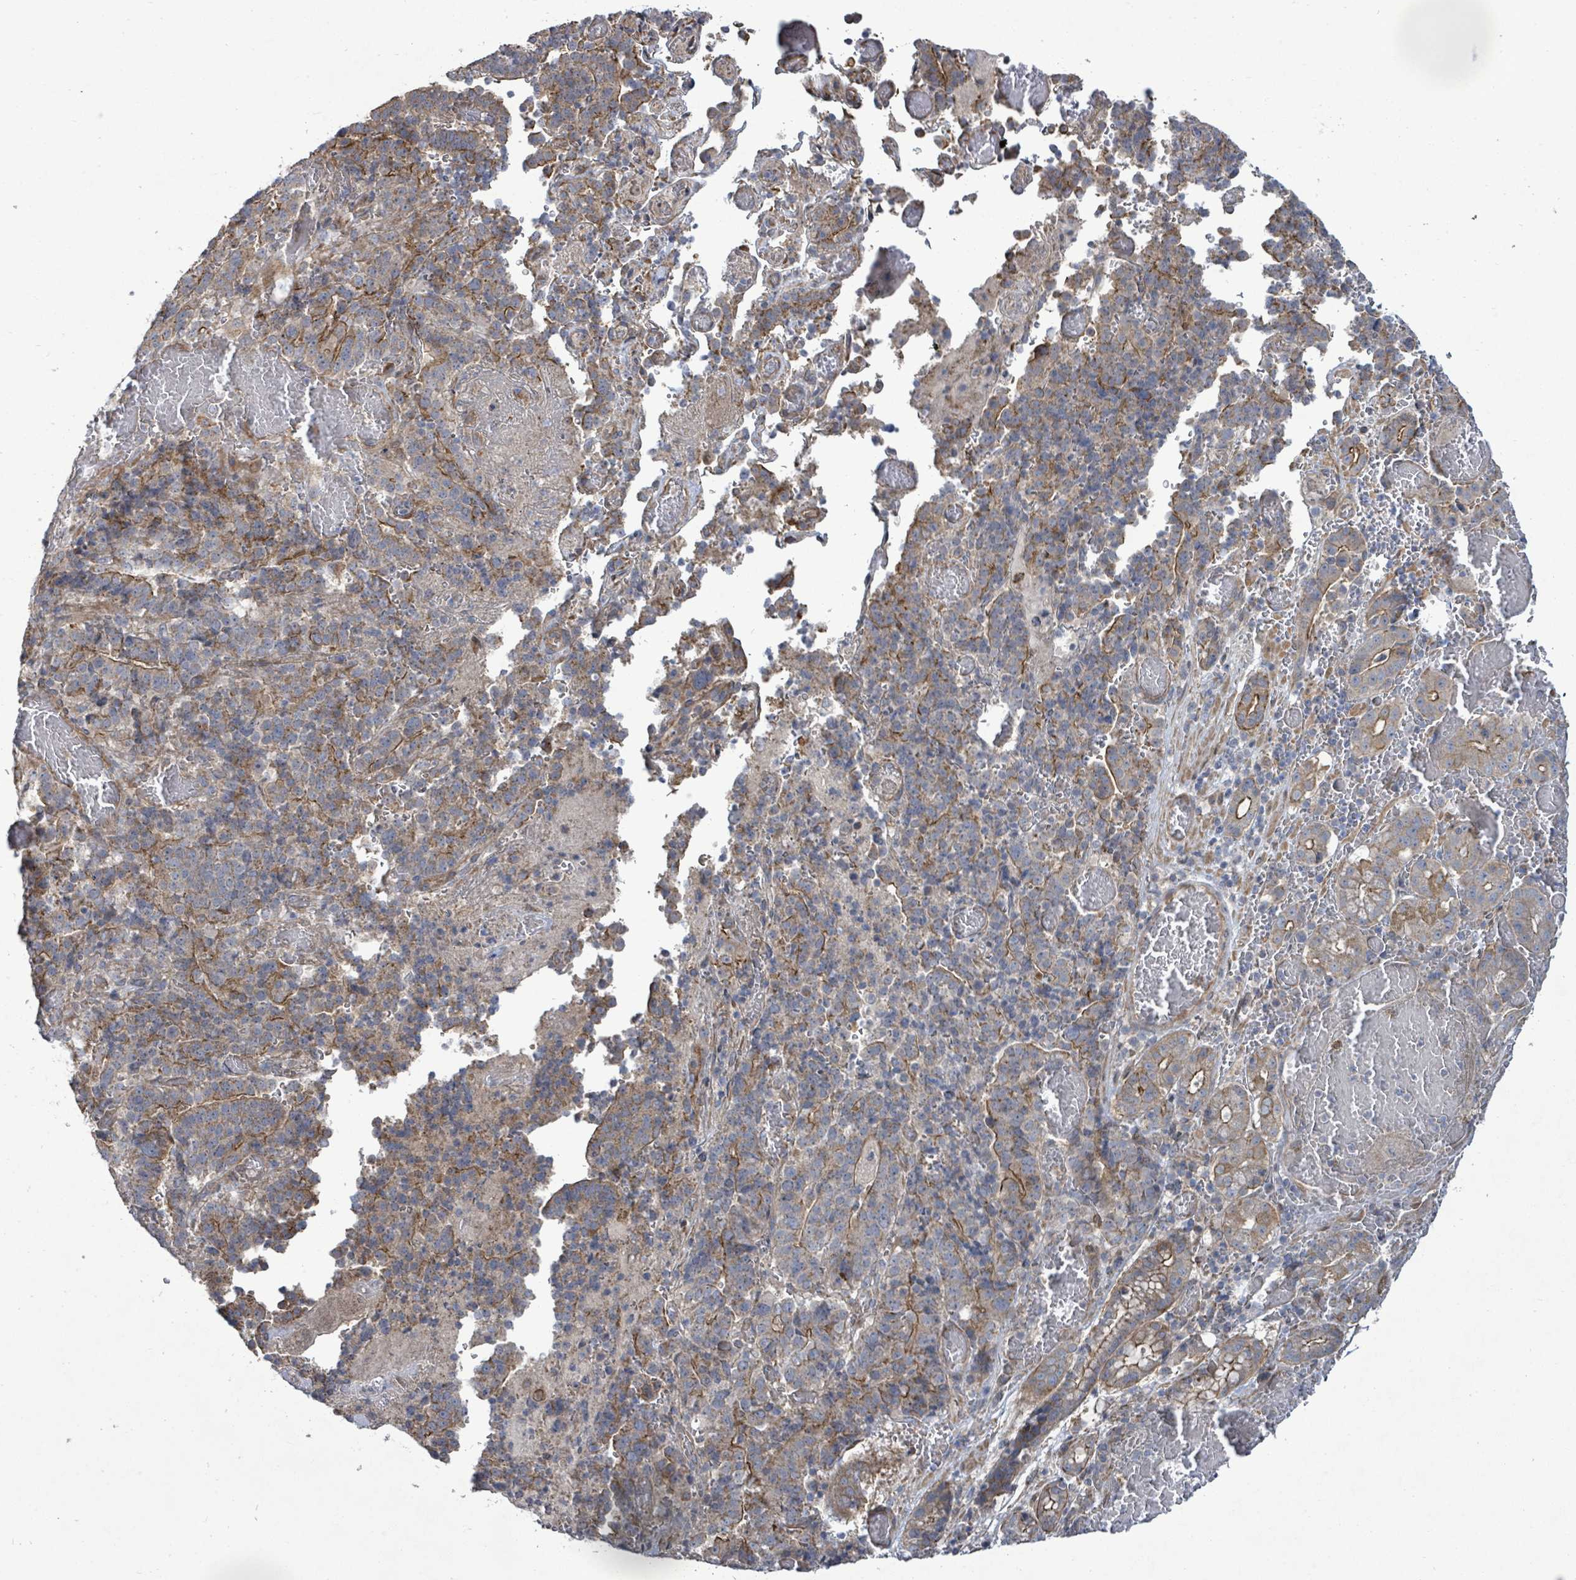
{"staining": {"intensity": "moderate", "quantity": "25%-75%", "location": "cytoplasmic/membranous"}, "tissue": "stomach cancer", "cell_type": "Tumor cells", "image_type": "cancer", "snomed": [{"axis": "morphology", "description": "Adenocarcinoma, NOS"}, {"axis": "topography", "description": "Stomach"}], "caption": "IHC micrograph of neoplastic tissue: human stomach adenocarcinoma stained using IHC shows medium levels of moderate protein expression localized specifically in the cytoplasmic/membranous of tumor cells, appearing as a cytoplasmic/membranous brown color.", "gene": "KBTBD11", "patient": {"sex": "male", "age": 48}}